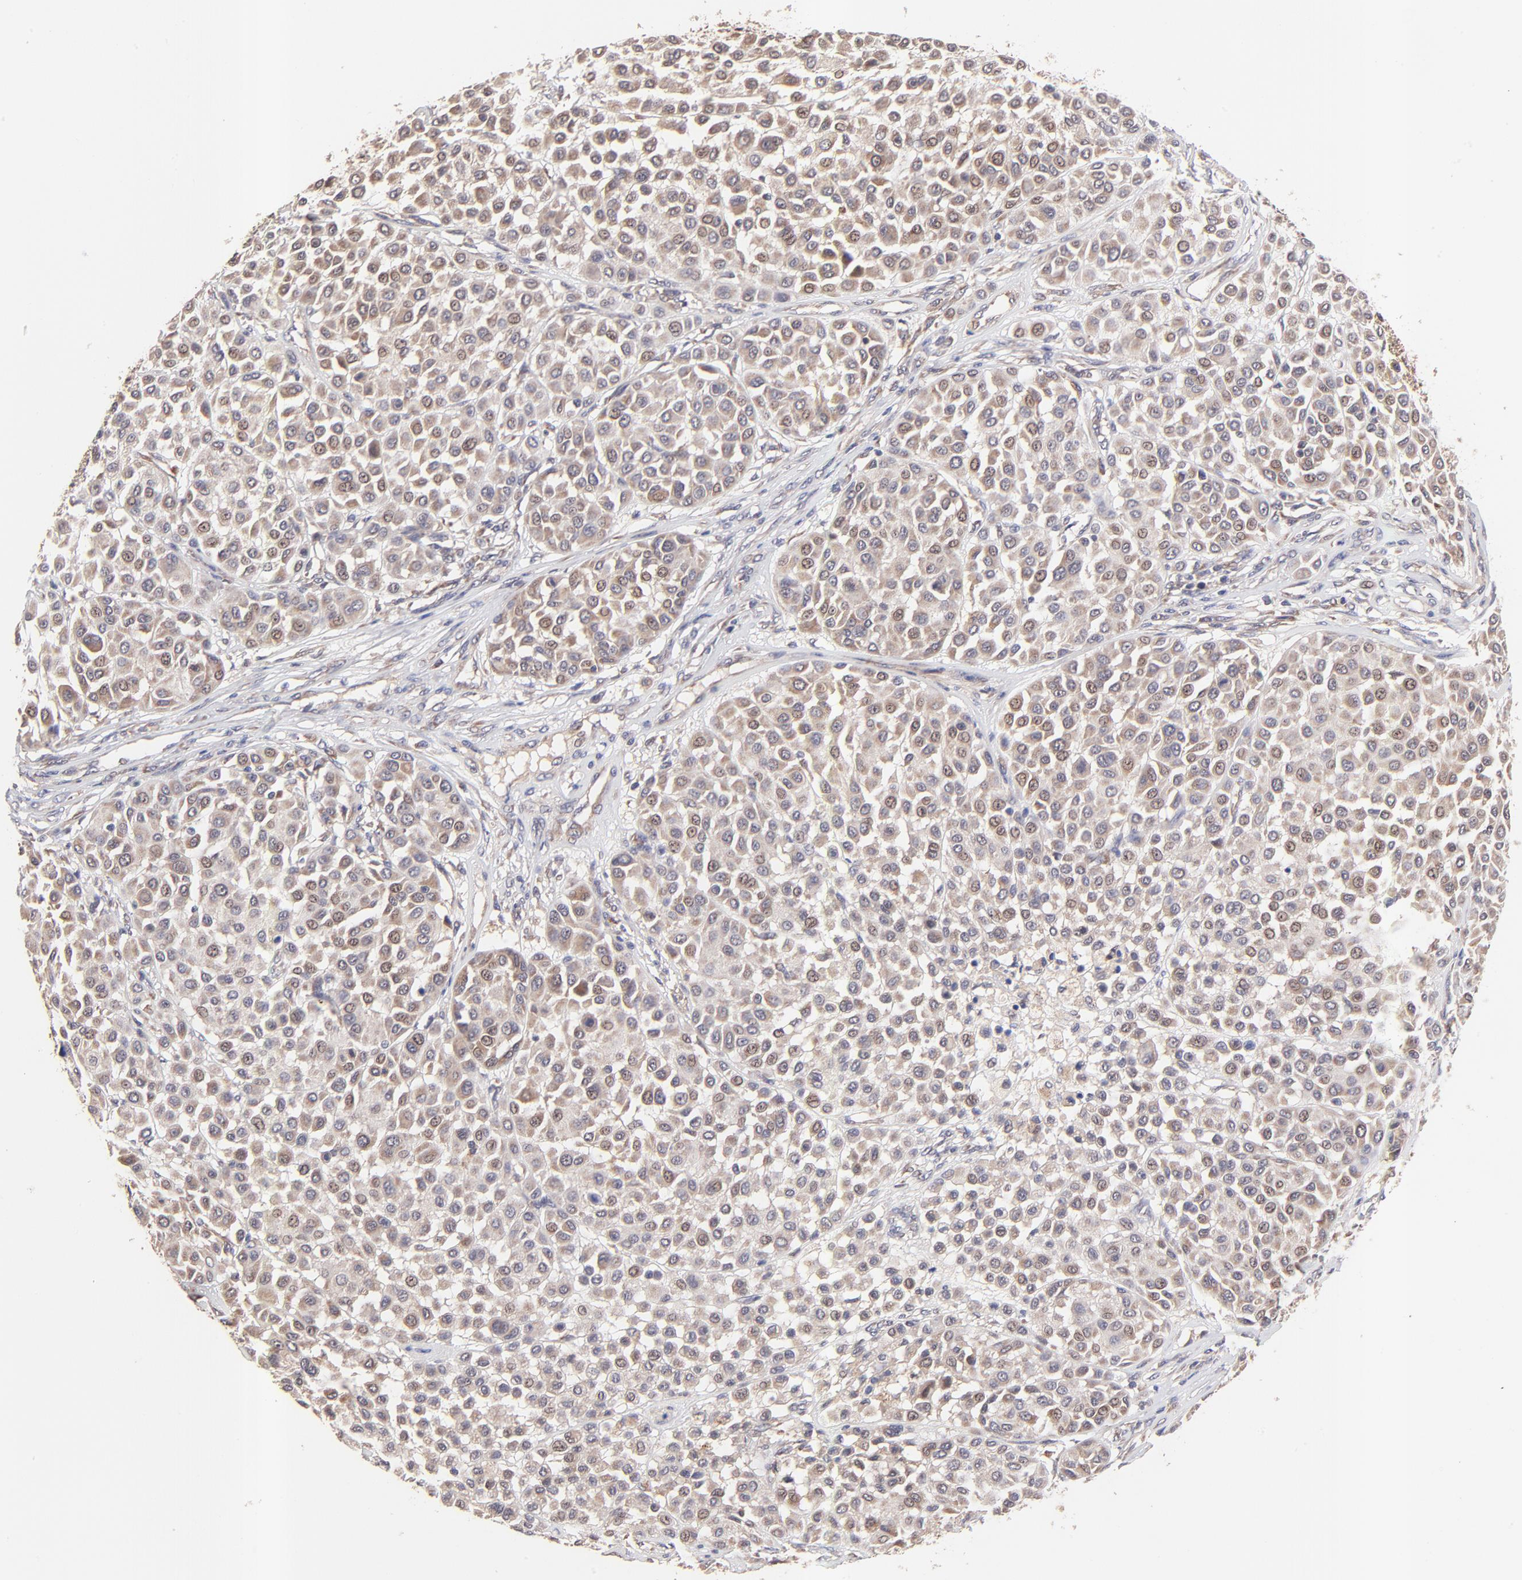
{"staining": {"intensity": "weak", "quantity": ">75%", "location": "cytoplasmic/membranous"}, "tissue": "melanoma", "cell_type": "Tumor cells", "image_type": "cancer", "snomed": [{"axis": "morphology", "description": "Malignant melanoma, Metastatic site"}, {"axis": "topography", "description": "Soft tissue"}], "caption": "Immunohistochemistry (IHC) micrograph of human melanoma stained for a protein (brown), which demonstrates low levels of weak cytoplasmic/membranous expression in approximately >75% of tumor cells.", "gene": "BAIAP2L2", "patient": {"sex": "male", "age": 41}}